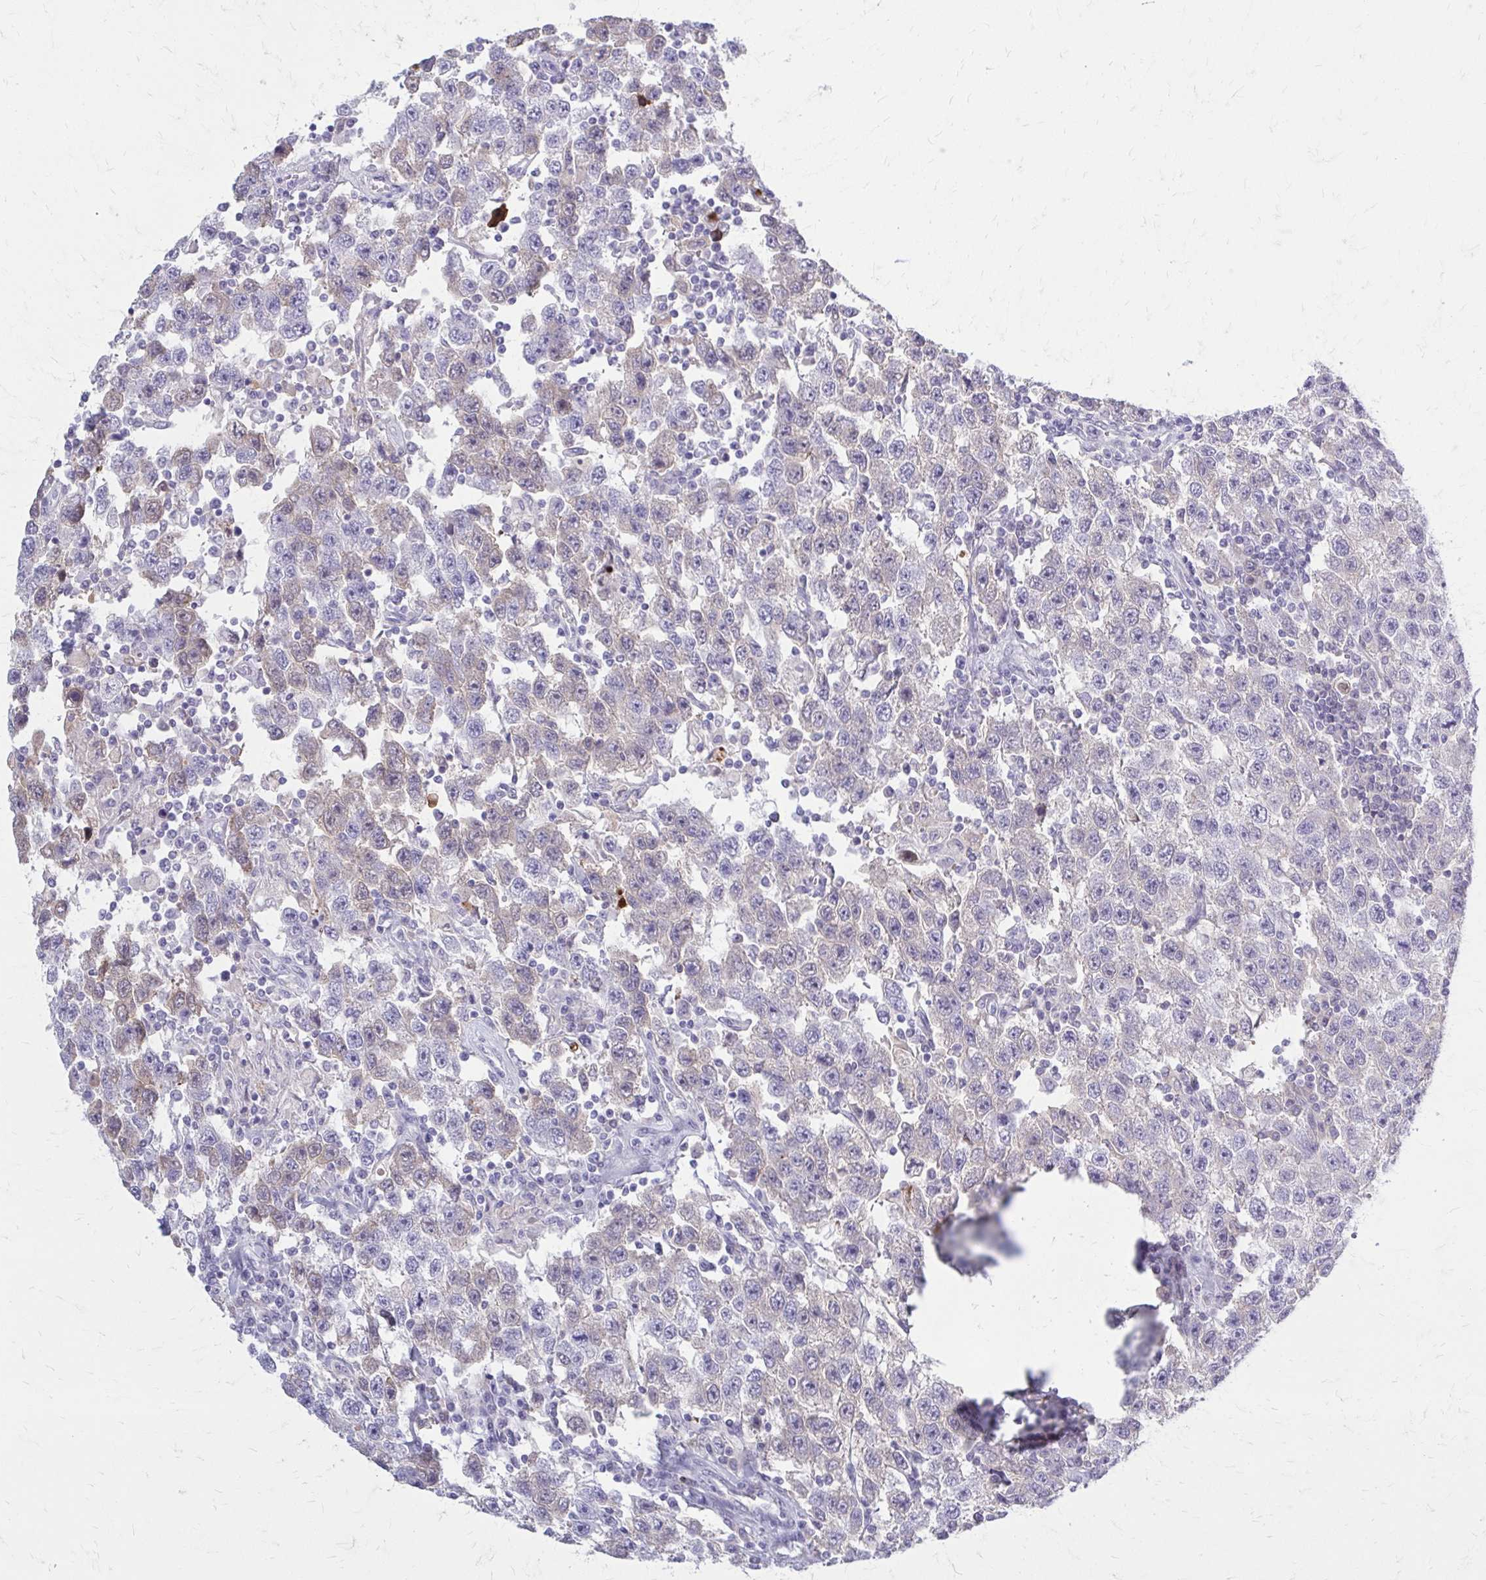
{"staining": {"intensity": "negative", "quantity": "none", "location": "none"}, "tissue": "testis cancer", "cell_type": "Tumor cells", "image_type": "cancer", "snomed": [{"axis": "morphology", "description": "Seminoma, NOS"}, {"axis": "topography", "description": "Testis"}], "caption": "Tumor cells are negative for protein expression in human testis cancer (seminoma). Nuclei are stained in blue.", "gene": "SERPIND1", "patient": {"sex": "male", "age": 41}}